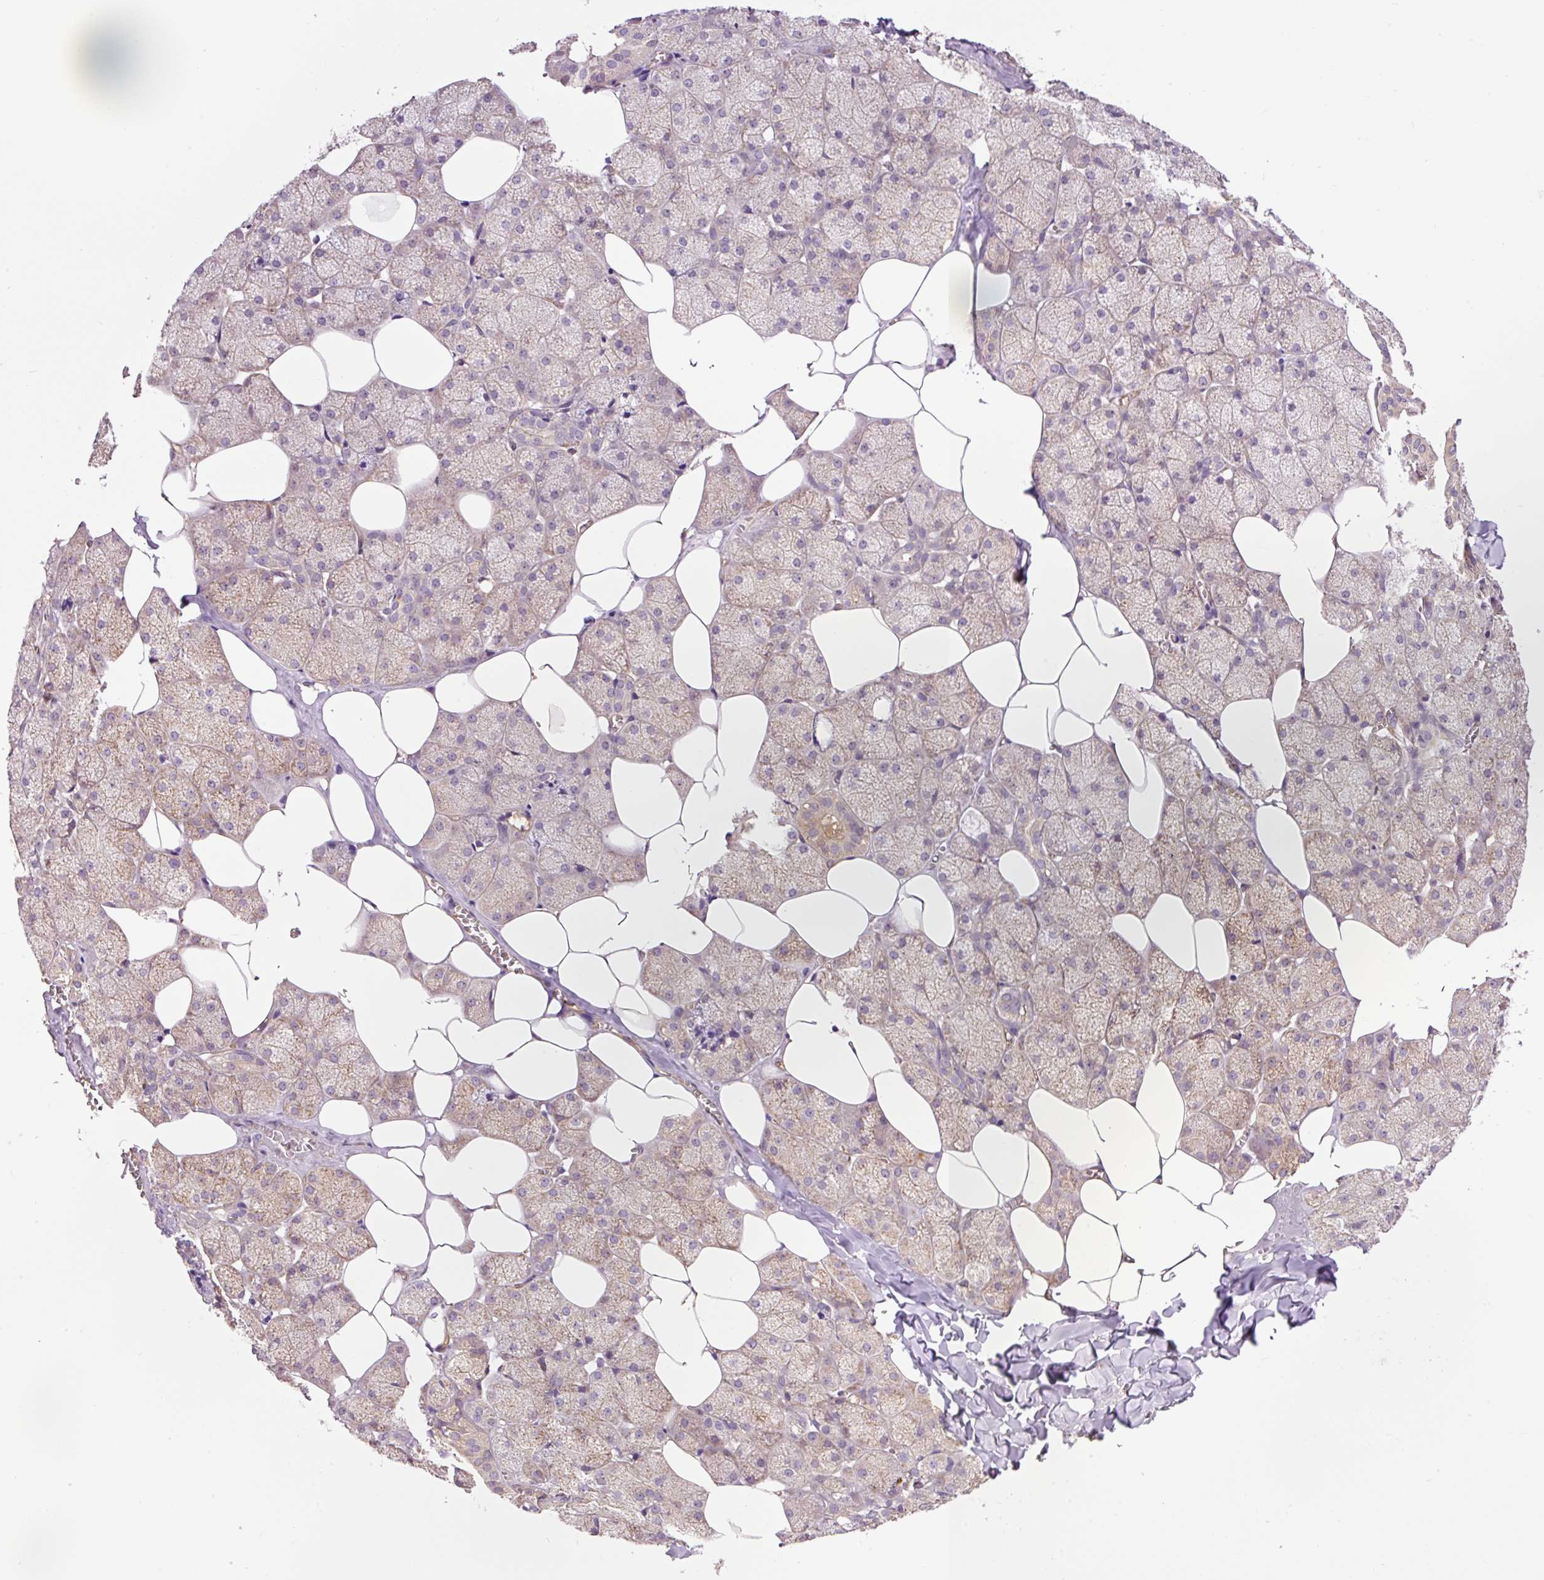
{"staining": {"intensity": "moderate", "quantity": "25%-75%", "location": "cytoplasmic/membranous"}, "tissue": "salivary gland", "cell_type": "Glandular cells", "image_type": "normal", "snomed": [{"axis": "morphology", "description": "Normal tissue, NOS"}, {"axis": "topography", "description": "Salivary gland"}, {"axis": "topography", "description": "Peripheral nerve tissue"}], "caption": "Salivary gland stained with DAB immunohistochemistry (IHC) shows medium levels of moderate cytoplasmic/membranous staining in about 25%-75% of glandular cells. The protein is shown in brown color, while the nuclei are stained blue.", "gene": "PCK2", "patient": {"sex": "male", "age": 38}}